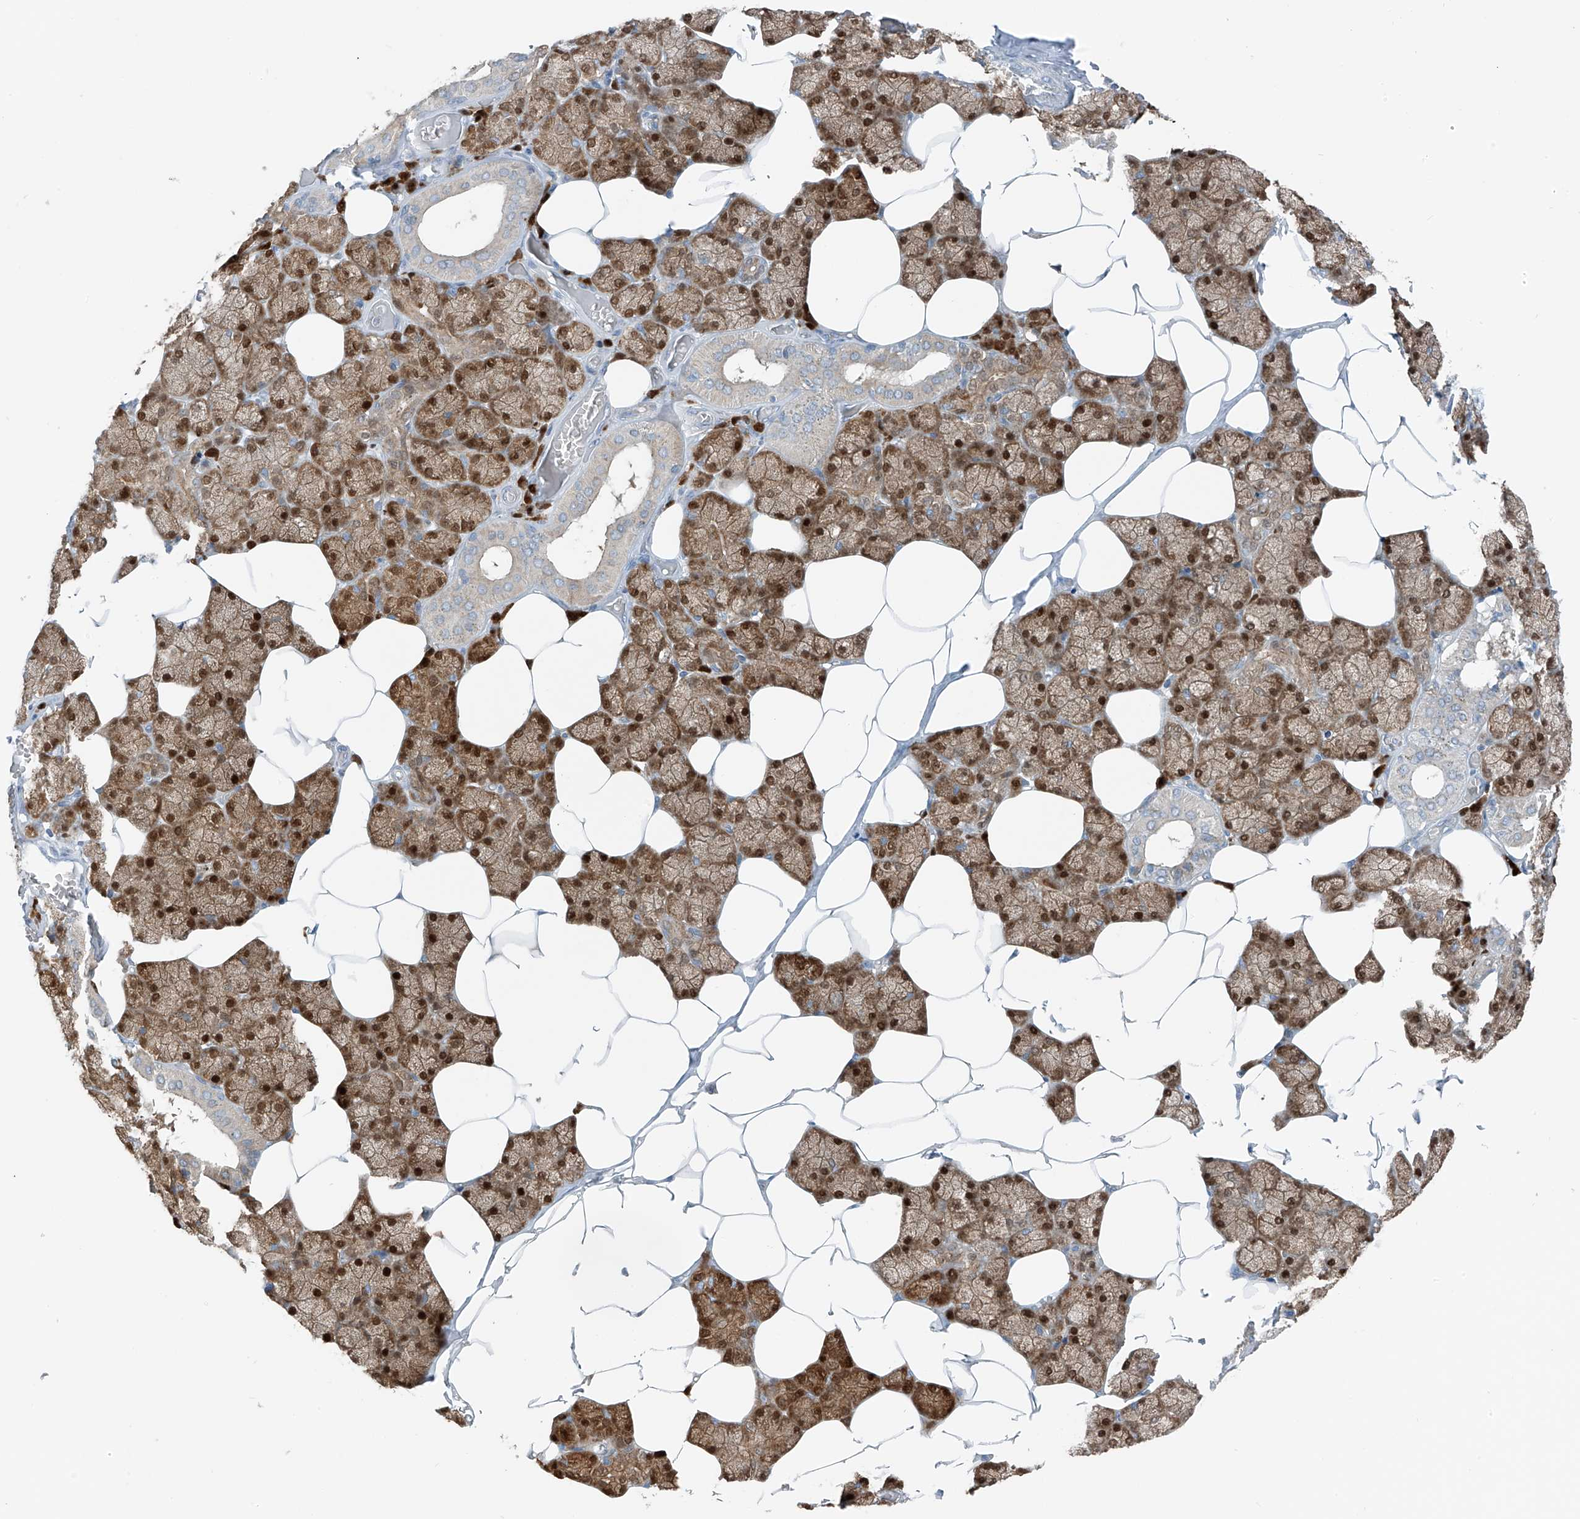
{"staining": {"intensity": "moderate", "quantity": "25%-75%", "location": "cytoplasmic/membranous,nuclear"}, "tissue": "salivary gland", "cell_type": "Glandular cells", "image_type": "normal", "snomed": [{"axis": "morphology", "description": "Normal tissue, NOS"}, {"axis": "topography", "description": "Salivary gland"}], "caption": "Protein analysis of benign salivary gland demonstrates moderate cytoplasmic/membranous,nuclear expression in approximately 25%-75% of glandular cells.", "gene": "SLC12A6", "patient": {"sex": "male", "age": 62}}